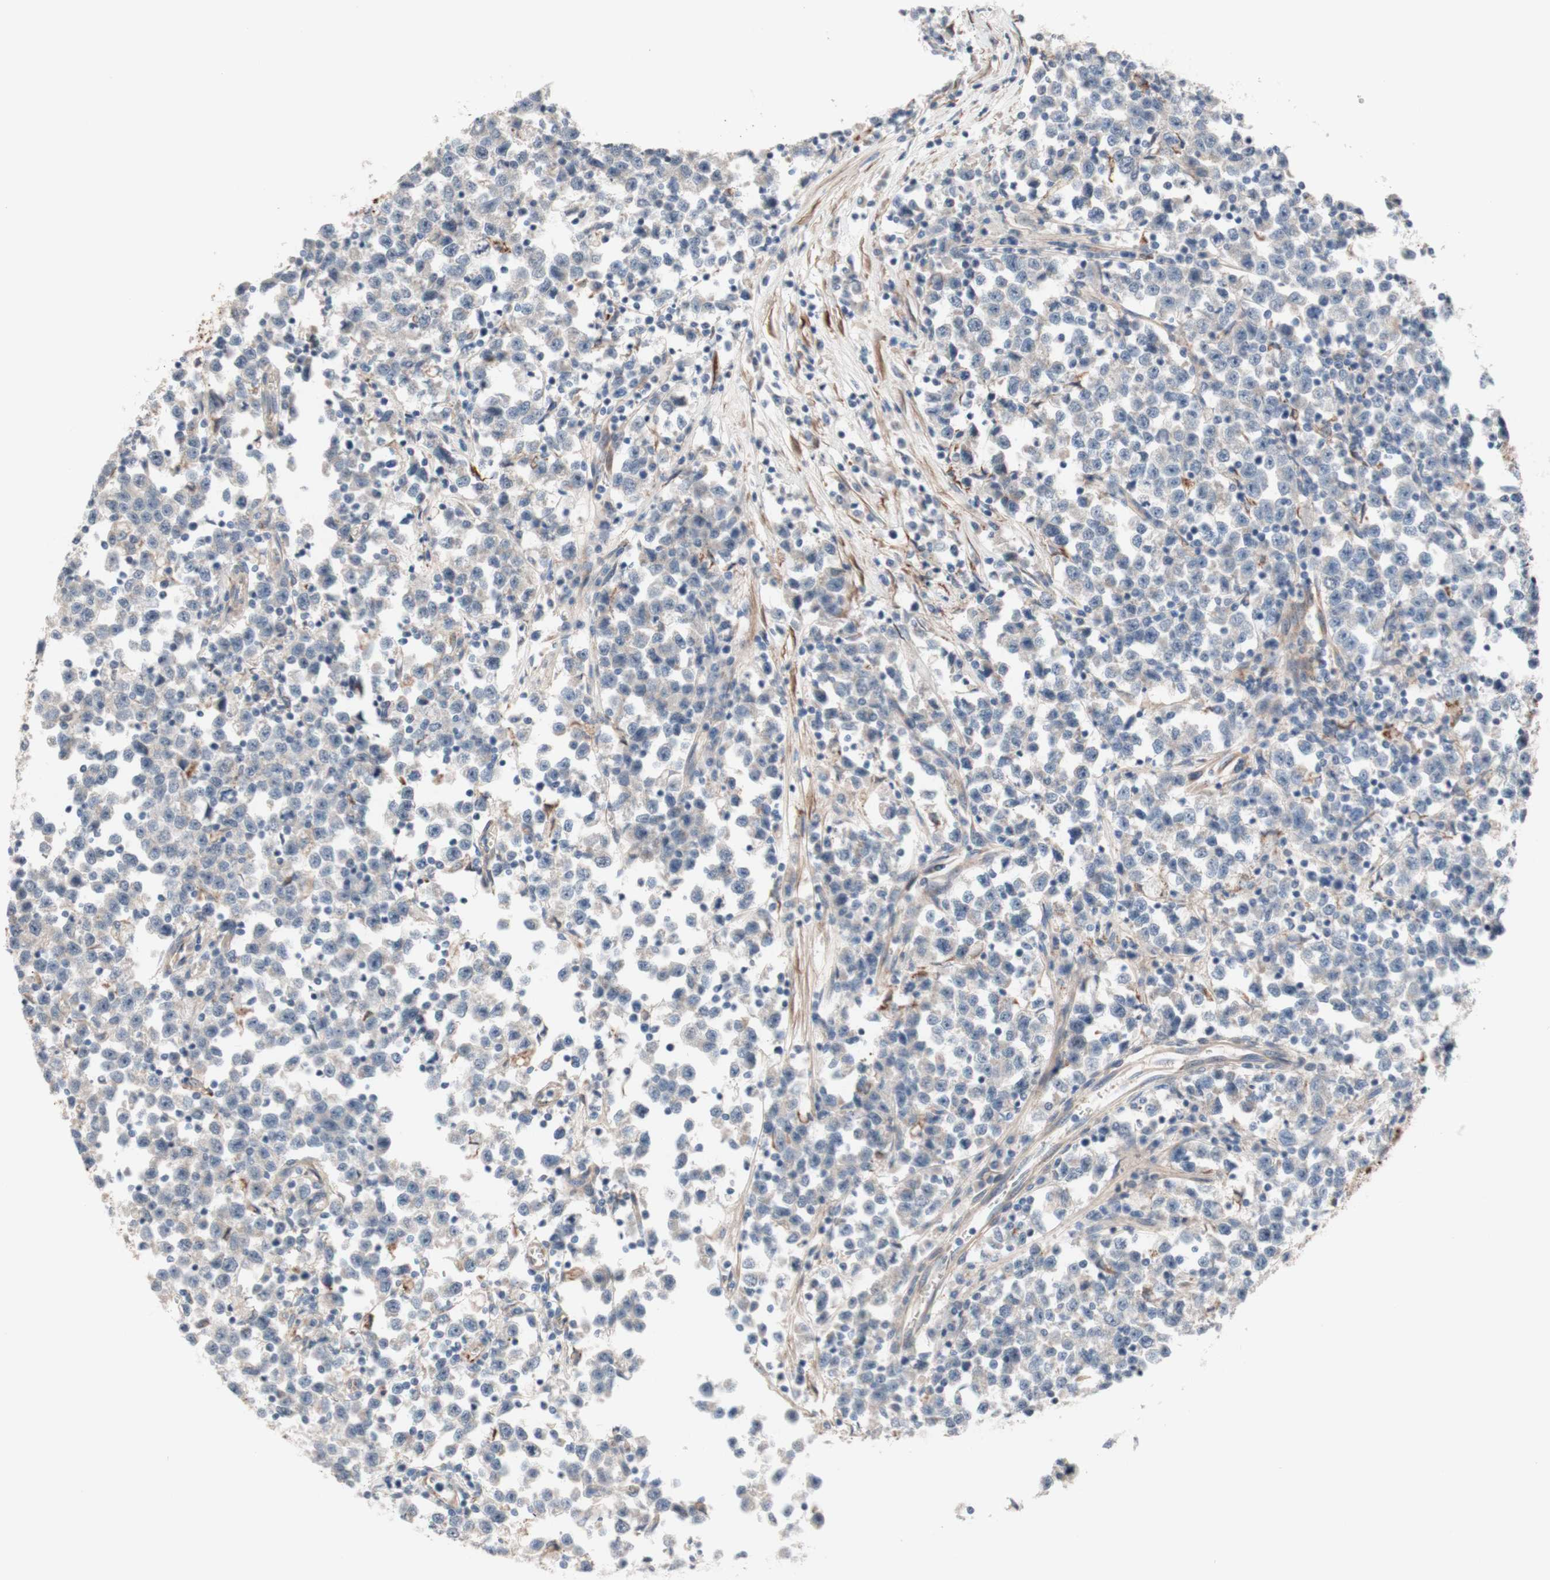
{"staining": {"intensity": "weak", "quantity": ">75%", "location": "cytoplasmic/membranous"}, "tissue": "testis cancer", "cell_type": "Tumor cells", "image_type": "cancer", "snomed": [{"axis": "morphology", "description": "Seminoma, NOS"}, {"axis": "topography", "description": "Testis"}], "caption": "The histopathology image demonstrates a brown stain indicating the presence of a protein in the cytoplasmic/membranous of tumor cells in testis cancer (seminoma). The staining is performed using DAB brown chromogen to label protein expression. The nuclei are counter-stained blue using hematoxylin.", "gene": "CNN3", "patient": {"sex": "male", "age": 43}}